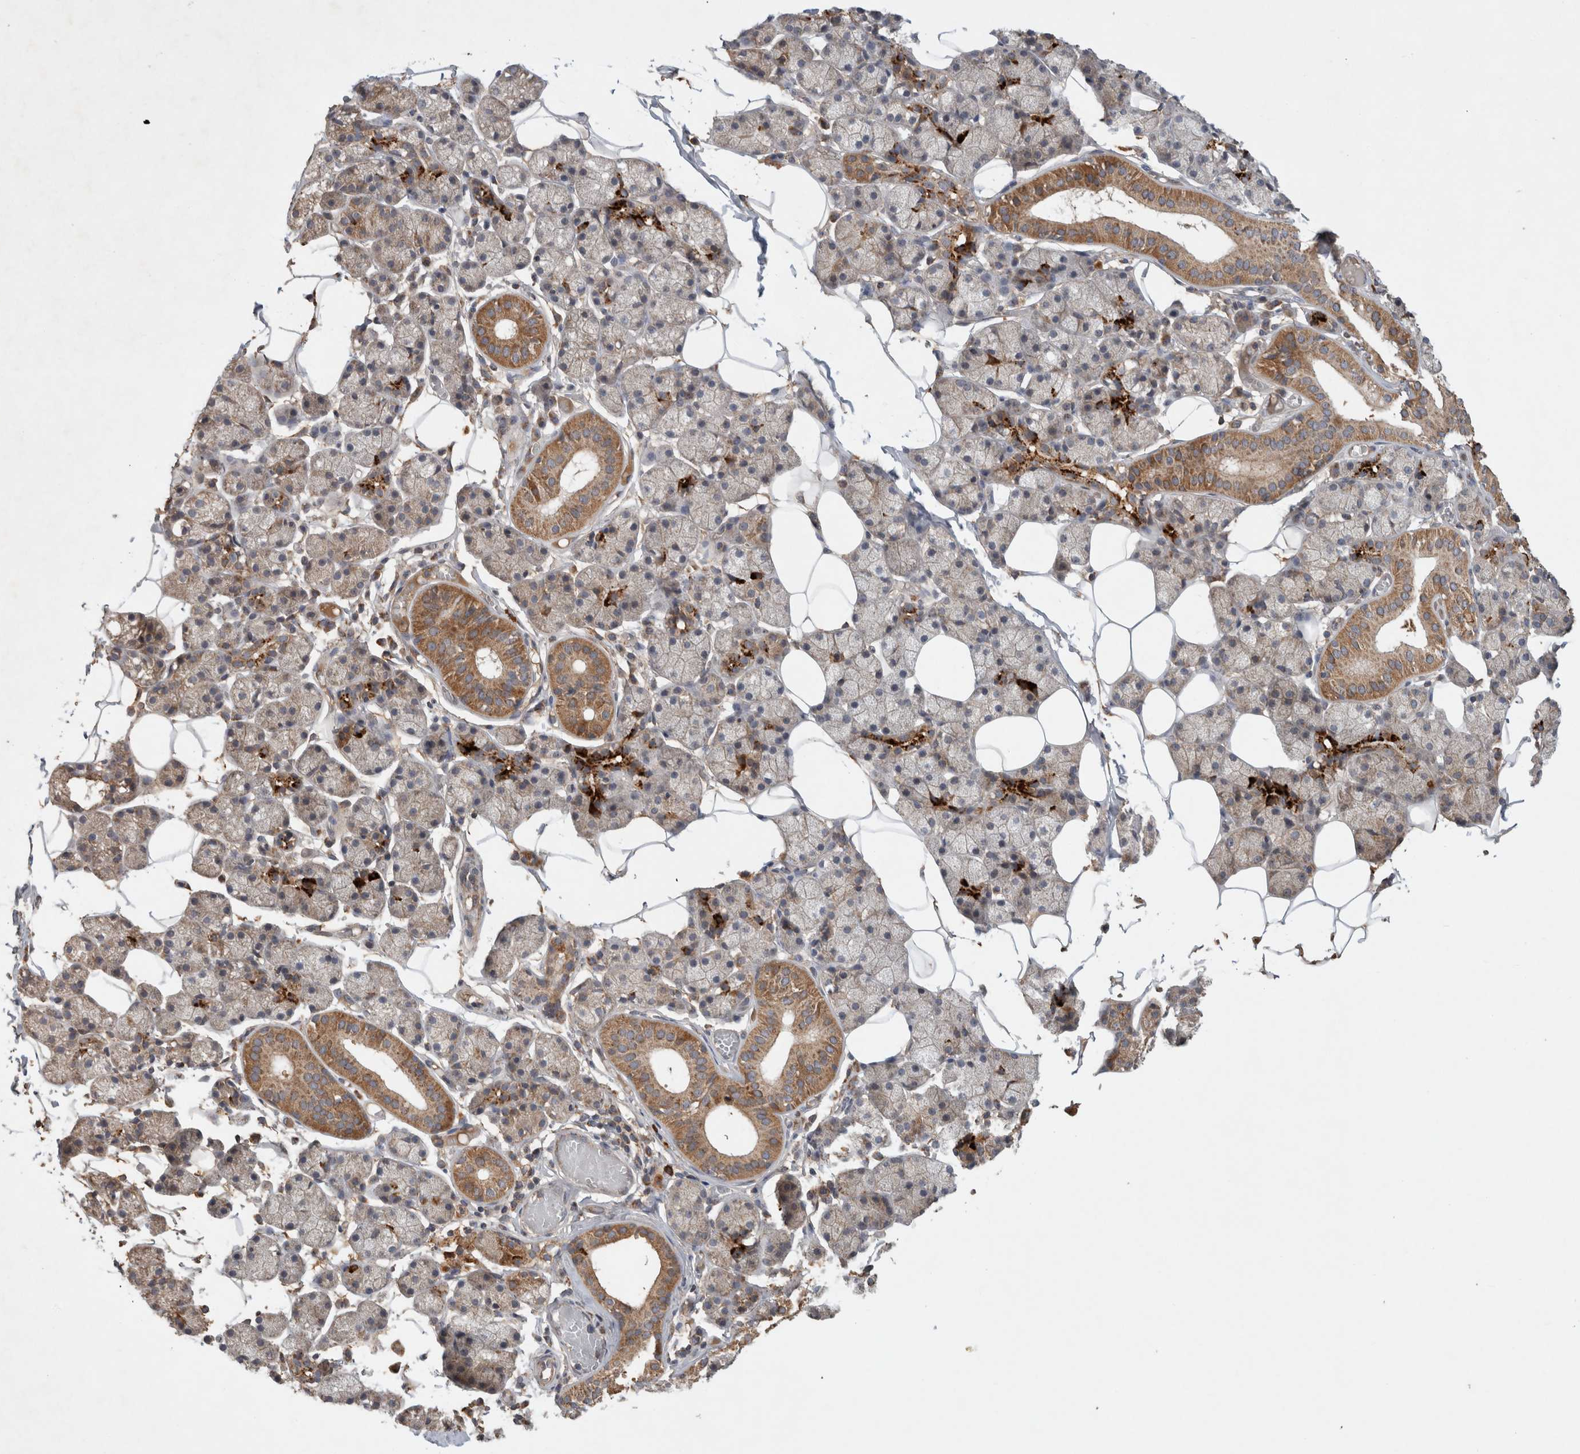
{"staining": {"intensity": "moderate", "quantity": "25%-75%", "location": "cytoplasmic/membranous"}, "tissue": "salivary gland", "cell_type": "Glandular cells", "image_type": "normal", "snomed": [{"axis": "morphology", "description": "Normal tissue, NOS"}, {"axis": "topography", "description": "Salivary gland"}], "caption": "Immunohistochemistry photomicrograph of unremarkable human salivary gland stained for a protein (brown), which reveals medium levels of moderate cytoplasmic/membranous expression in about 25%-75% of glandular cells.", "gene": "SERAC1", "patient": {"sex": "female", "age": 33}}